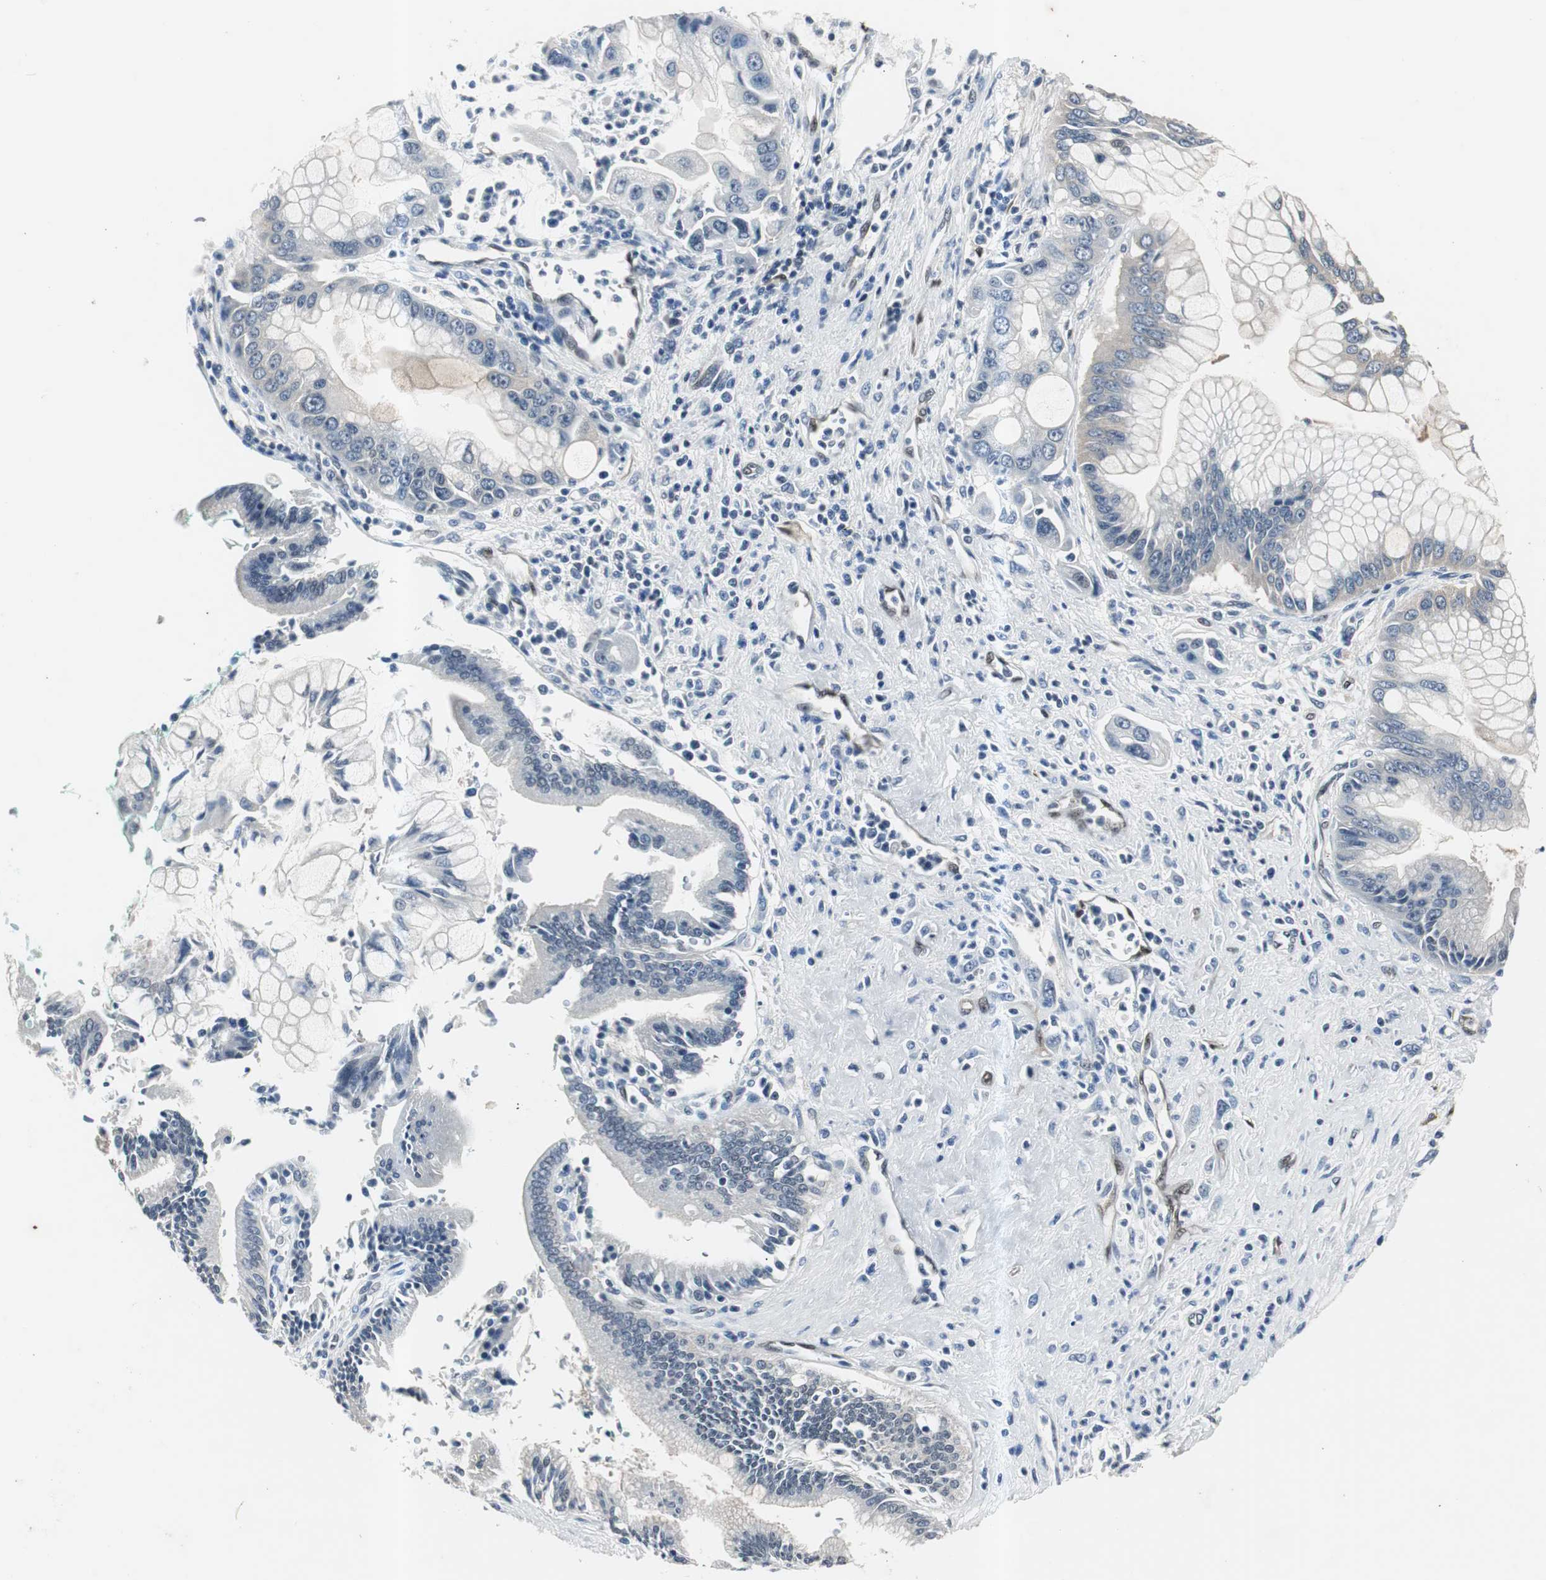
{"staining": {"intensity": "negative", "quantity": "none", "location": "none"}, "tissue": "pancreatic cancer", "cell_type": "Tumor cells", "image_type": "cancer", "snomed": [{"axis": "morphology", "description": "Adenocarcinoma, NOS"}, {"axis": "topography", "description": "Pancreas"}], "caption": "This is an immunohistochemistry photomicrograph of human pancreatic cancer. There is no expression in tumor cells.", "gene": "SMAD1", "patient": {"sex": "male", "age": 59}}